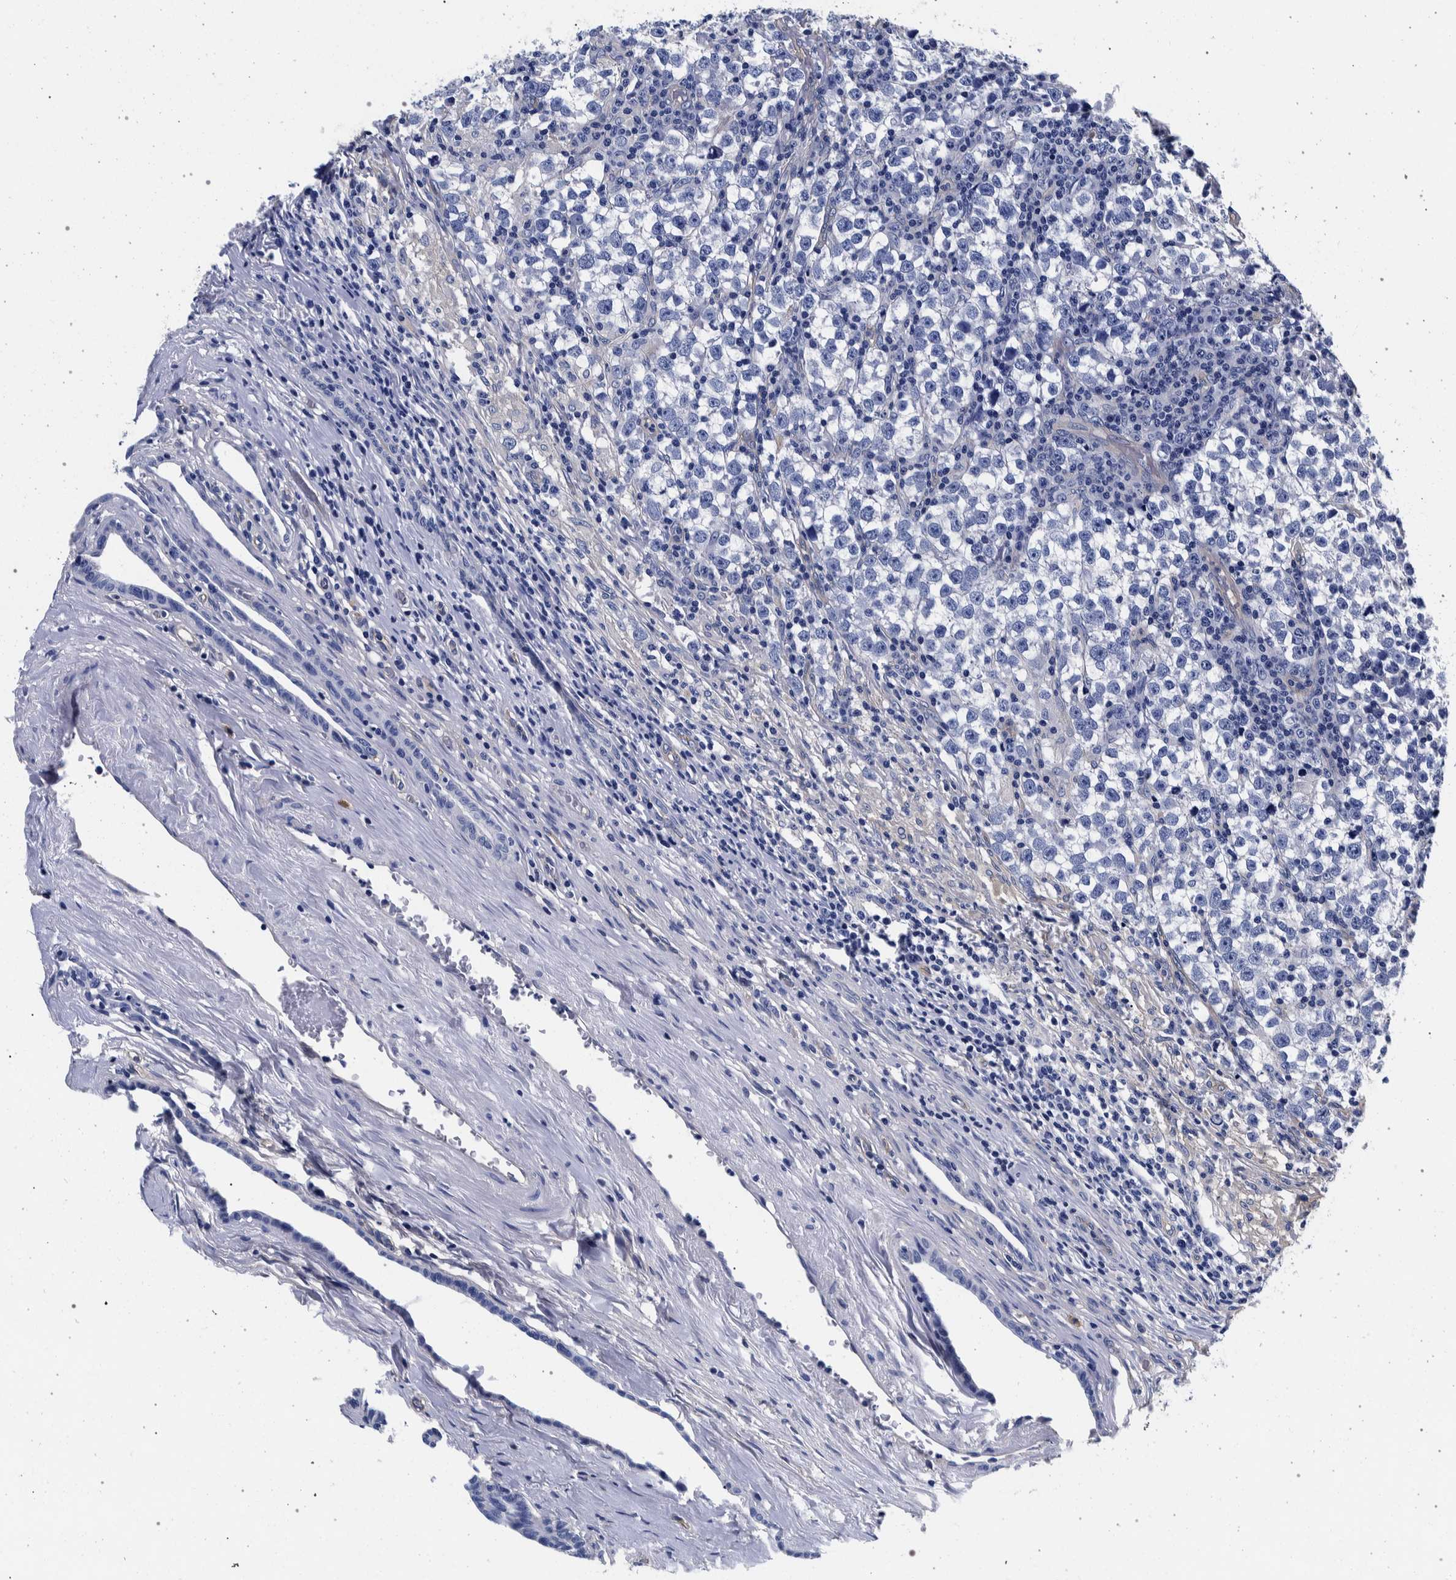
{"staining": {"intensity": "negative", "quantity": "none", "location": "none"}, "tissue": "testis cancer", "cell_type": "Tumor cells", "image_type": "cancer", "snomed": [{"axis": "morphology", "description": "Normal tissue, NOS"}, {"axis": "morphology", "description": "Seminoma, NOS"}, {"axis": "topography", "description": "Testis"}], "caption": "DAB immunohistochemical staining of human testis cancer shows no significant expression in tumor cells. Brightfield microscopy of IHC stained with DAB (brown) and hematoxylin (blue), captured at high magnification.", "gene": "NIBAN2", "patient": {"sex": "male", "age": 43}}